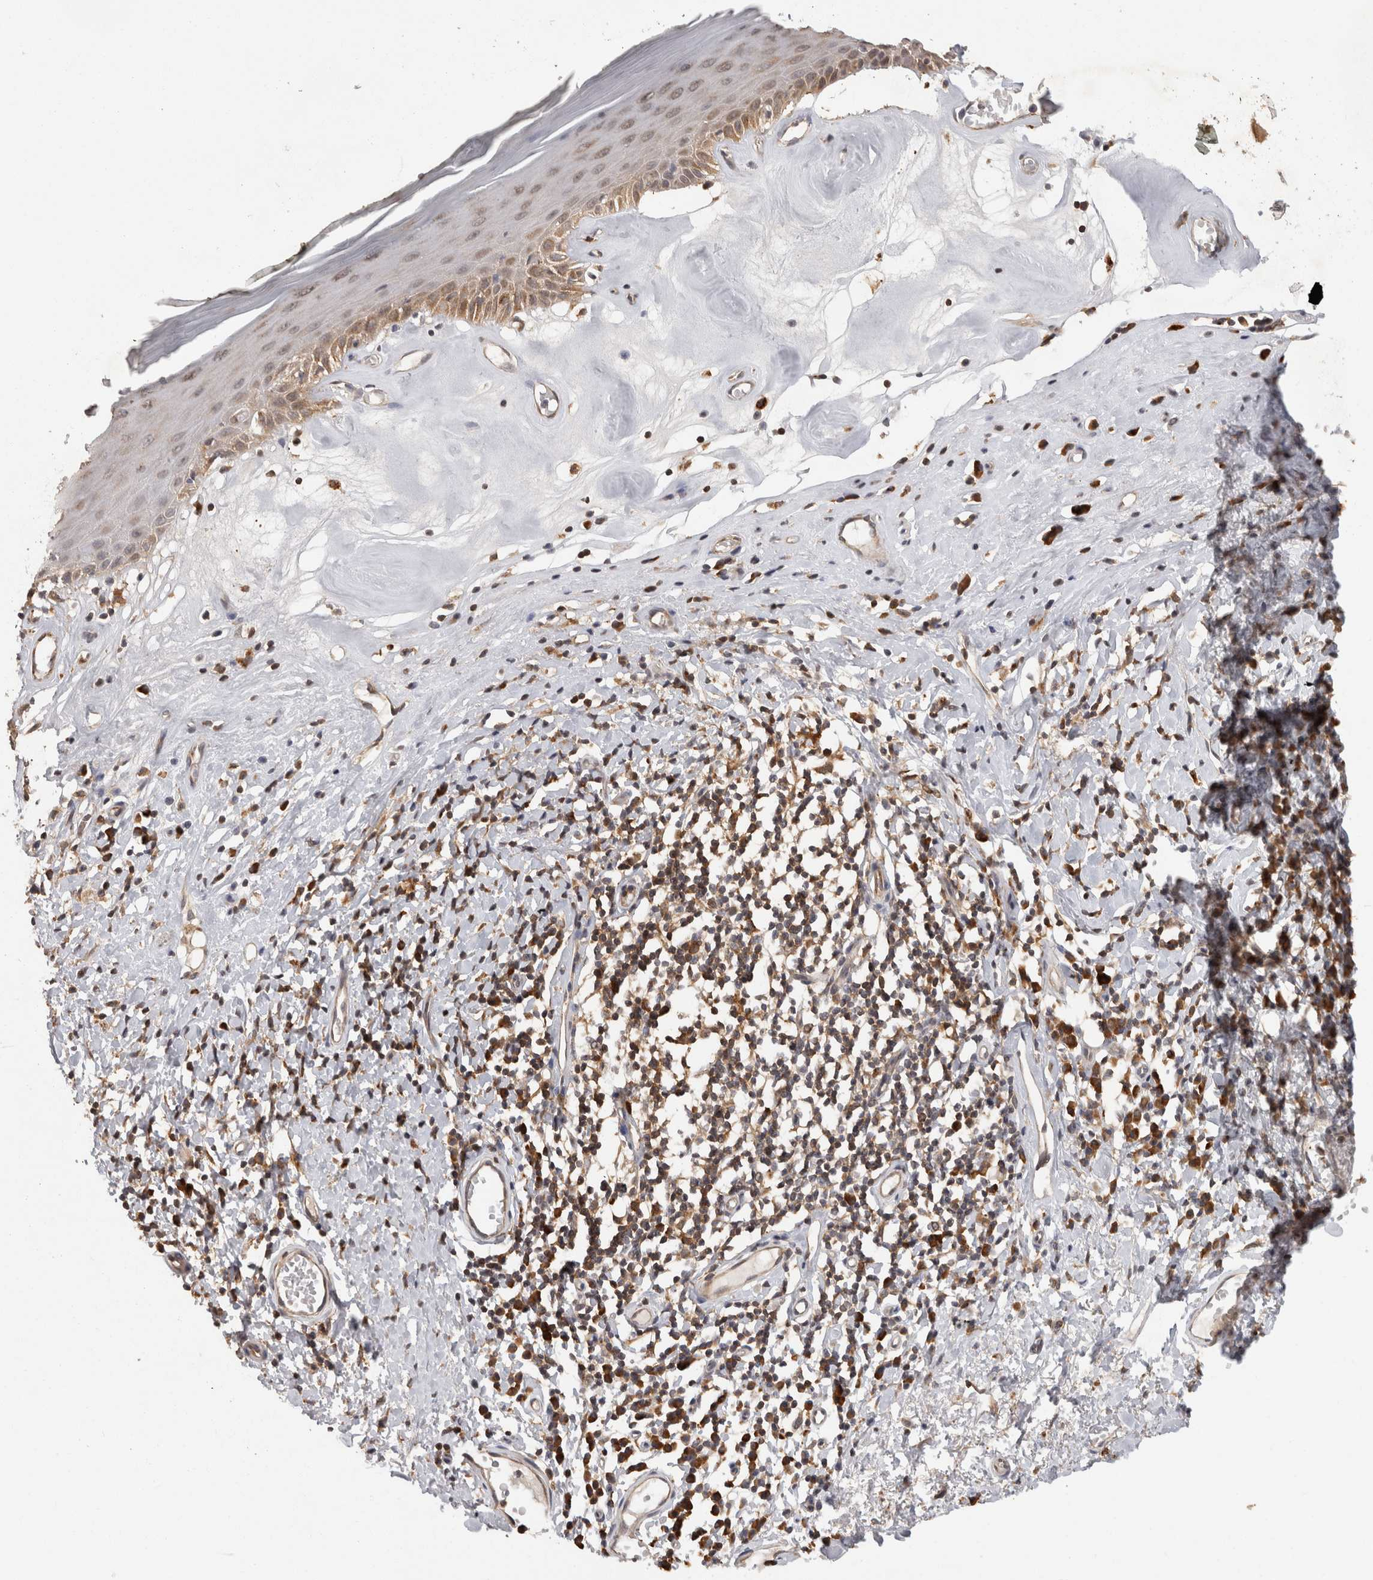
{"staining": {"intensity": "moderate", "quantity": "25%-75%", "location": "cytoplasmic/membranous"}, "tissue": "skin", "cell_type": "Epidermal cells", "image_type": "normal", "snomed": [{"axis": "morphology", "description": "Normal tissue, NOS"}, {"axis": "morphology", "description": "Inflammation, NOS"}, {"axis": "topography", "description": "Vulva"}], "caption": "Immunohistochemical staining of unremarkable human skin reveals moderate cytoplasmic/membranous protein staining in approximately 25%-75% of epidermal cells.", "gene": "ACAT2", "patient": {"sex": "female", "age": 84}}